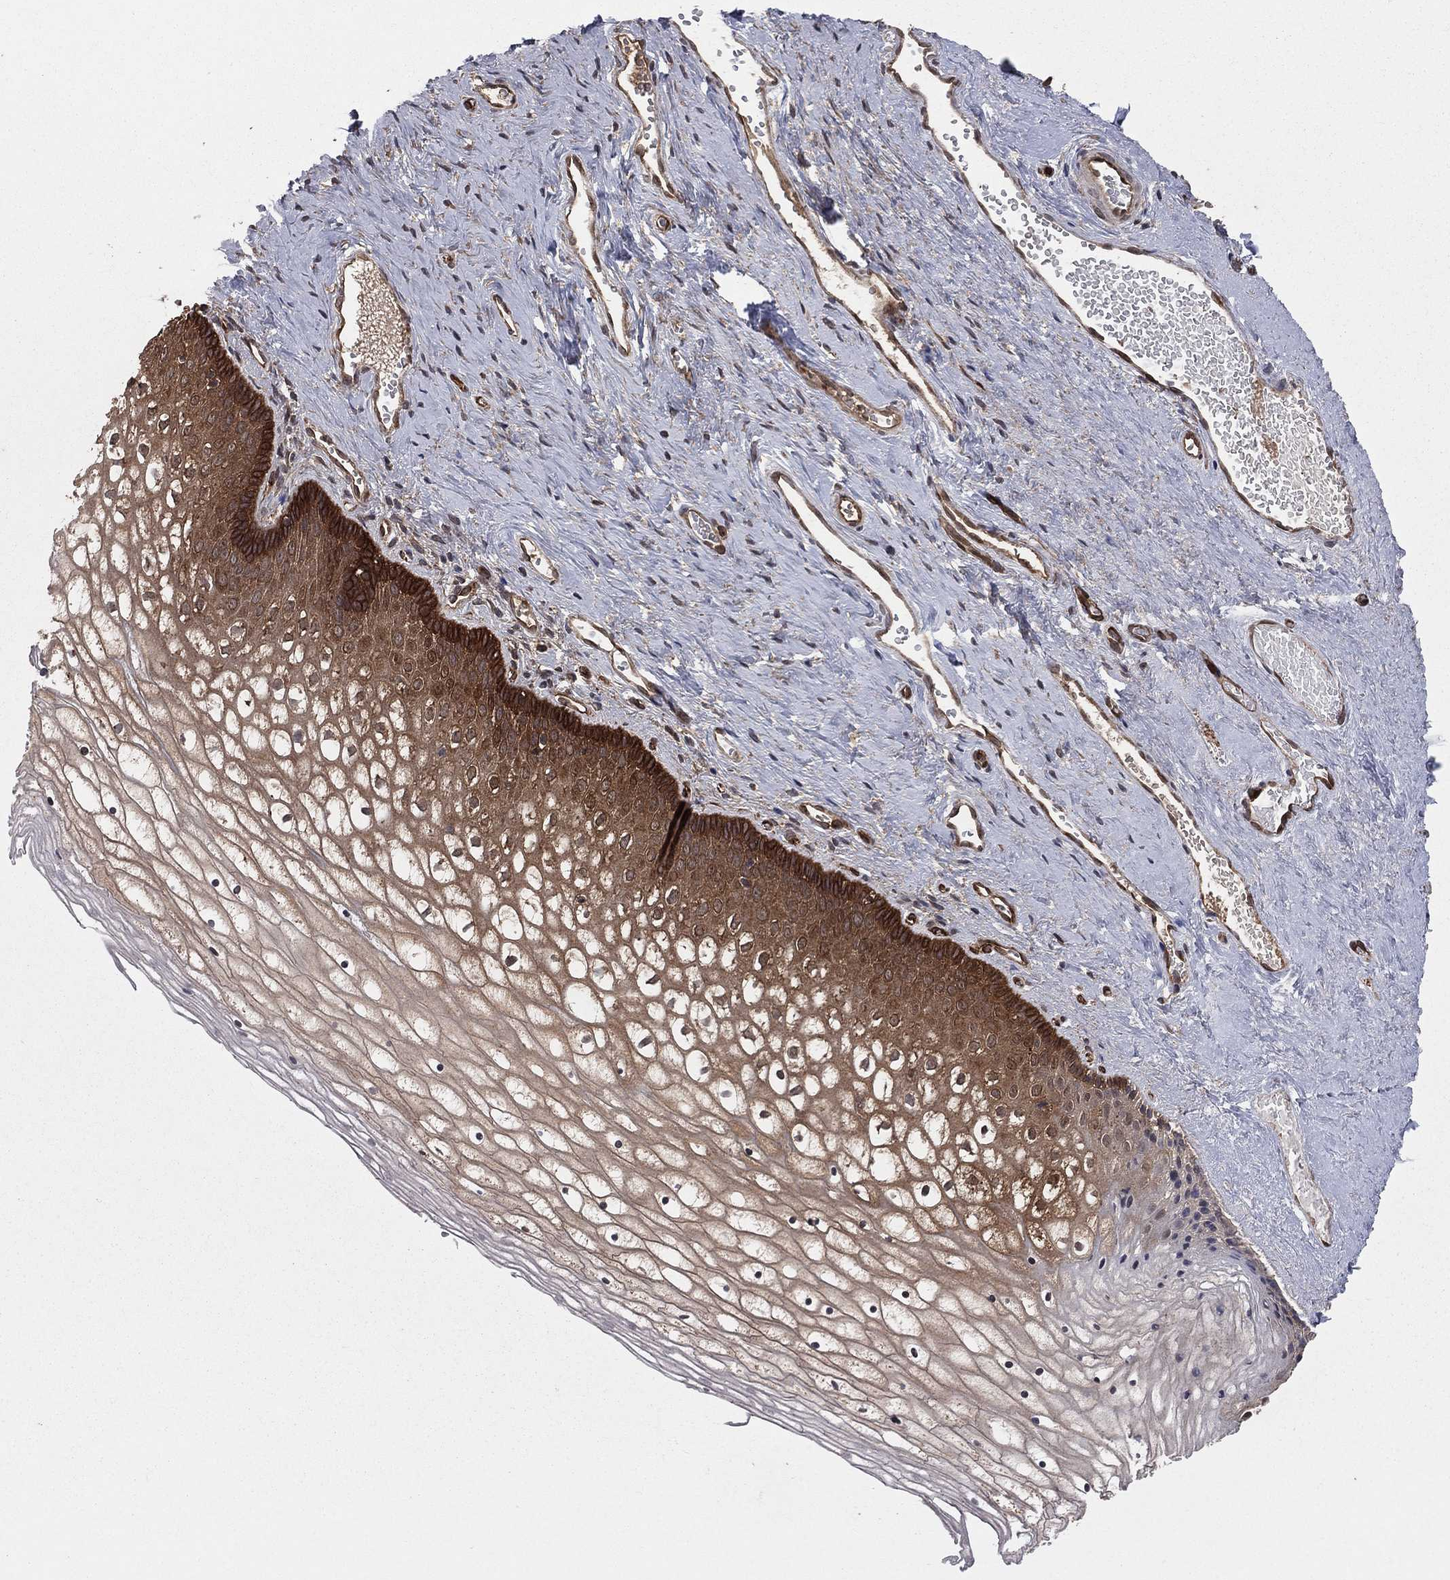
{"staining": {"intensity": "moderate", "quantity": ">75%", "location": "cytoplasmic/membranous"}, "tissue": "vagina", "cell_type": "Squamous epithelial cells", "image_type": "normal", "snomed": [{"axis": "morphology", "description": "Normal tissue, NOS"}, {"axis": "topography", "description": "Vagina"}], "caption": "Squamous epithelial cells reveal medium levels of moderate cytoplasmic/membranous staining in approximately >75% of cells in normal vagina. Nuclei are stained in blue.", "gene": "CERT1", "patient": {"sex": "female", "age": 32}}